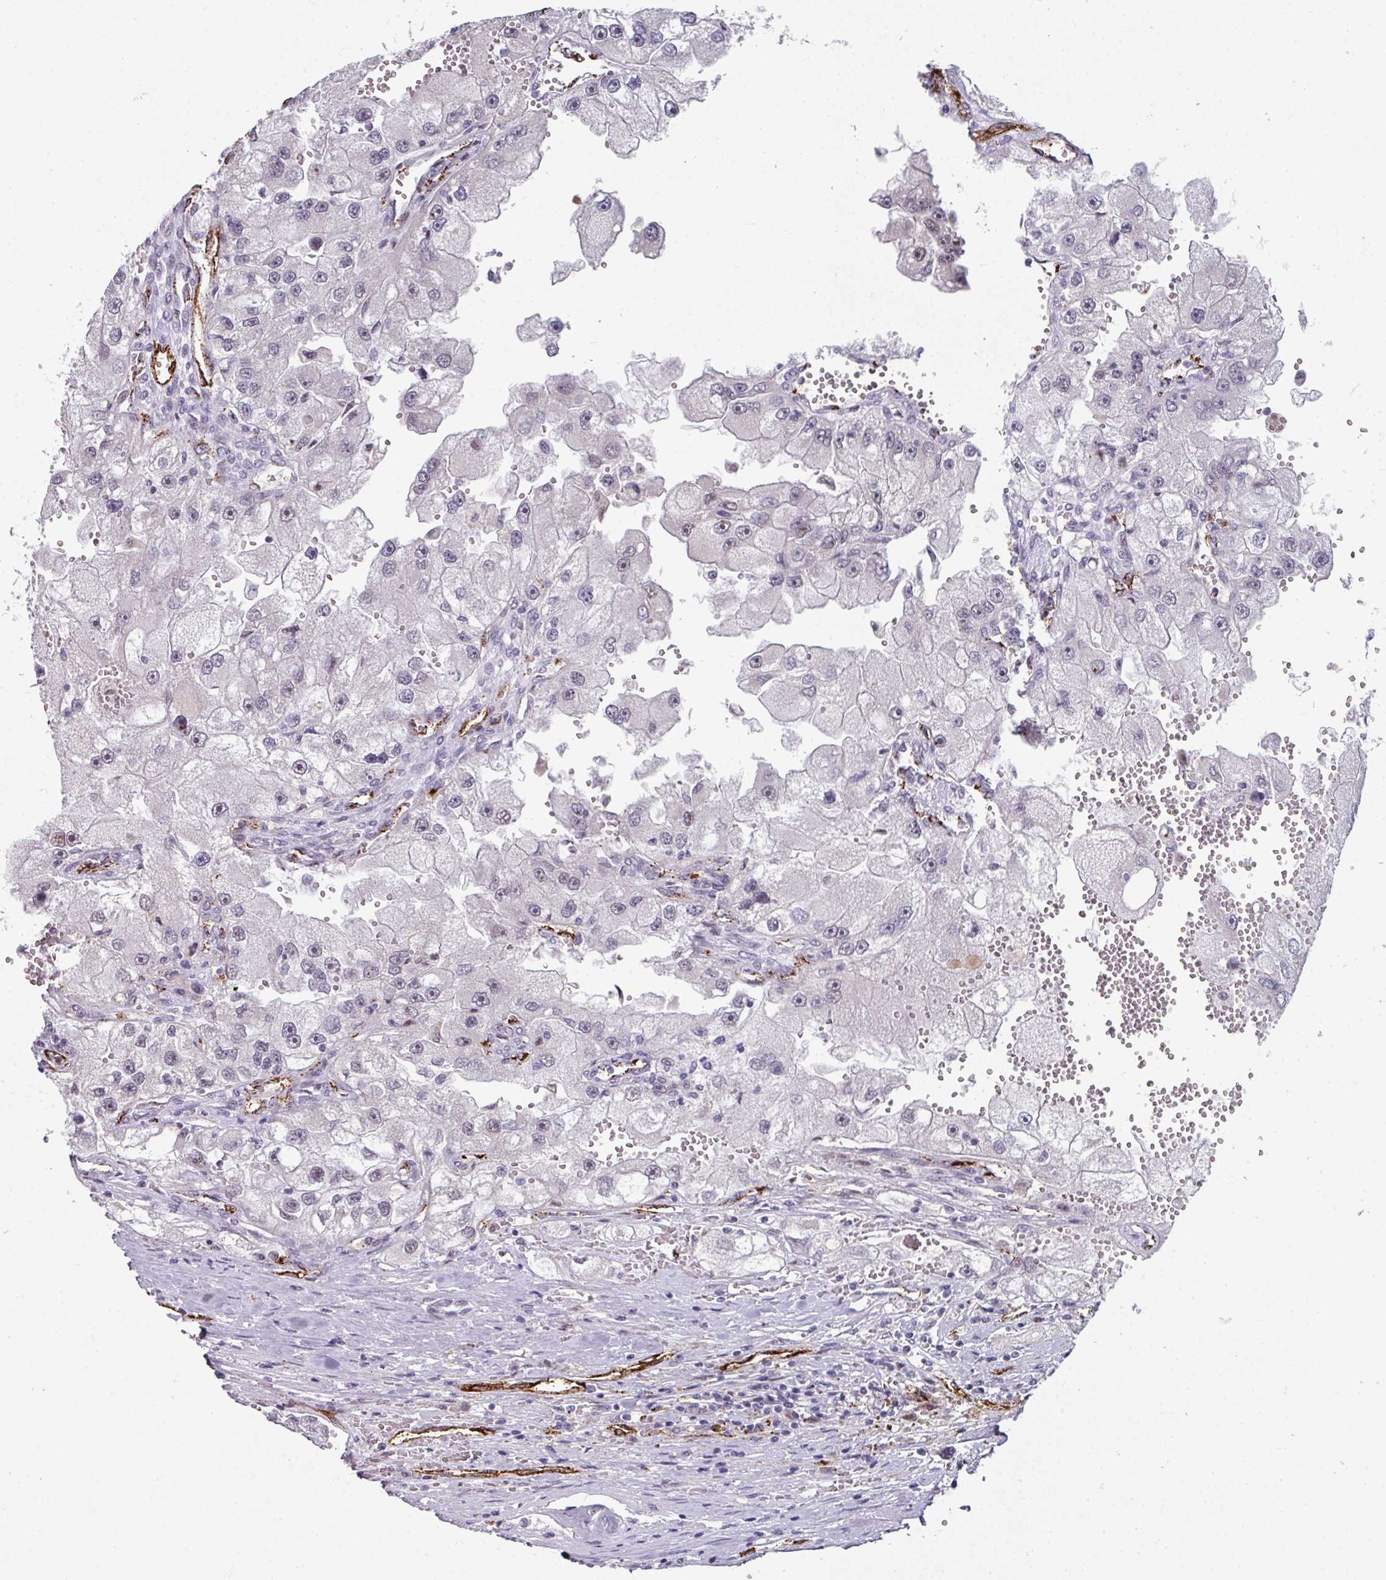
{"staining": {"intensity": "negative", "quantity": "none", "location": "none"}, "tissue": "renal cancer", "cell_type": "Tumor cells", "image_type": "cancer", "snomed": [{"axis": "morphology", "description": "Adenocarcinoma, NOS"}, {"axis": "topography", "description": "Kidney"}], "caption": "Immunohistochemistry (IHC) of human renal adenocarcinoma displays no expression in tumor cells.", "gene": "SIDT2", "patient": {"sex": "male", "age": 63}}